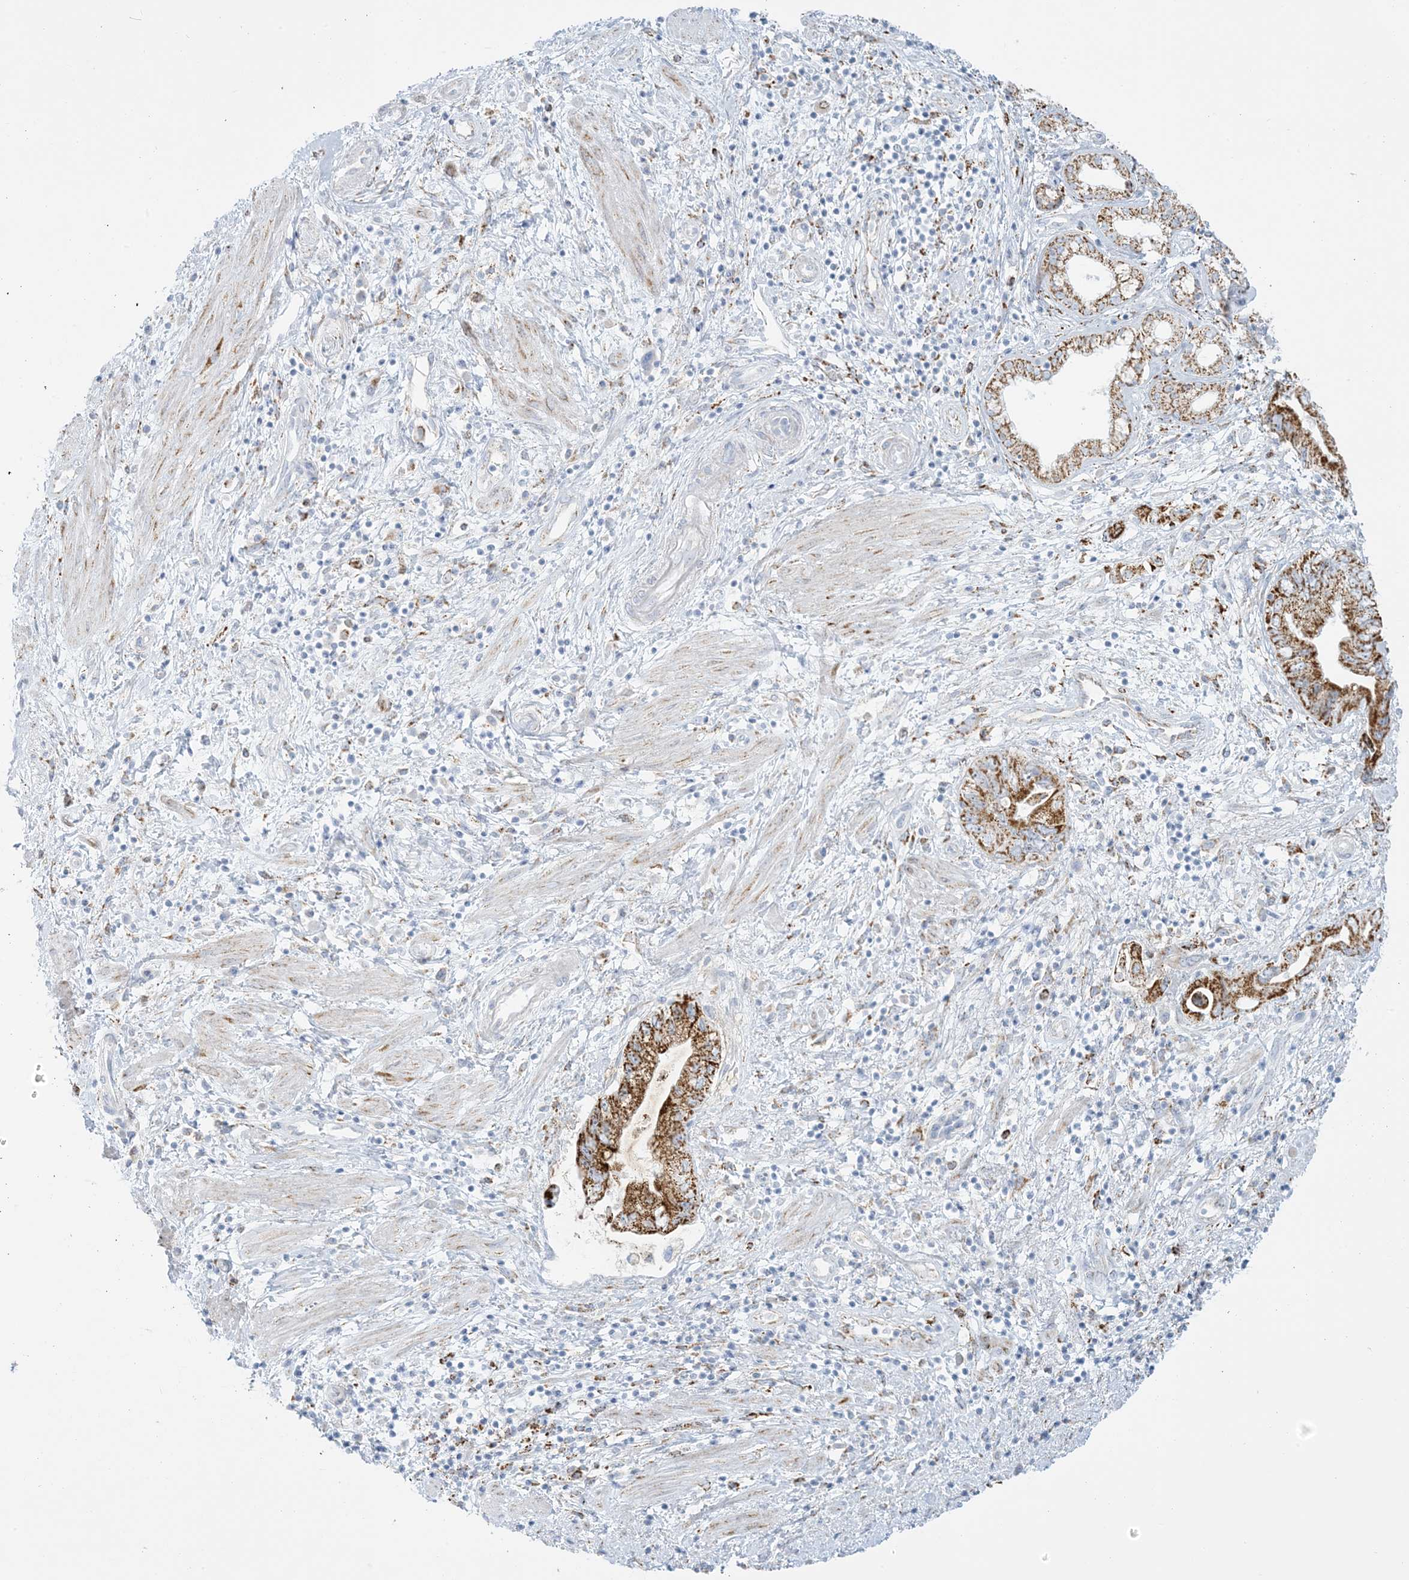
{"staining": {"intensity": "moderate", "quantity": "25%-75%", "location": "cytoplasmic/membranous"}, "tissue": "pancreatic cancer", "cell_type": "Tumor cells", "image_type": "cancer", "snomed": [{"axis": "morphology", "description": "Adenocarcinoma, NOS"}, {"axis": "topography", "description": "Pancreas"}], "caption": "Protein staining reveals moderate cytoplasmic/membranous staining in about 25%-75% of tumor cells in pancreatic cancer (adenocarcinoma).", "gene": "ZDHHC4", "patient": {"sex": "female", "age": 73}}